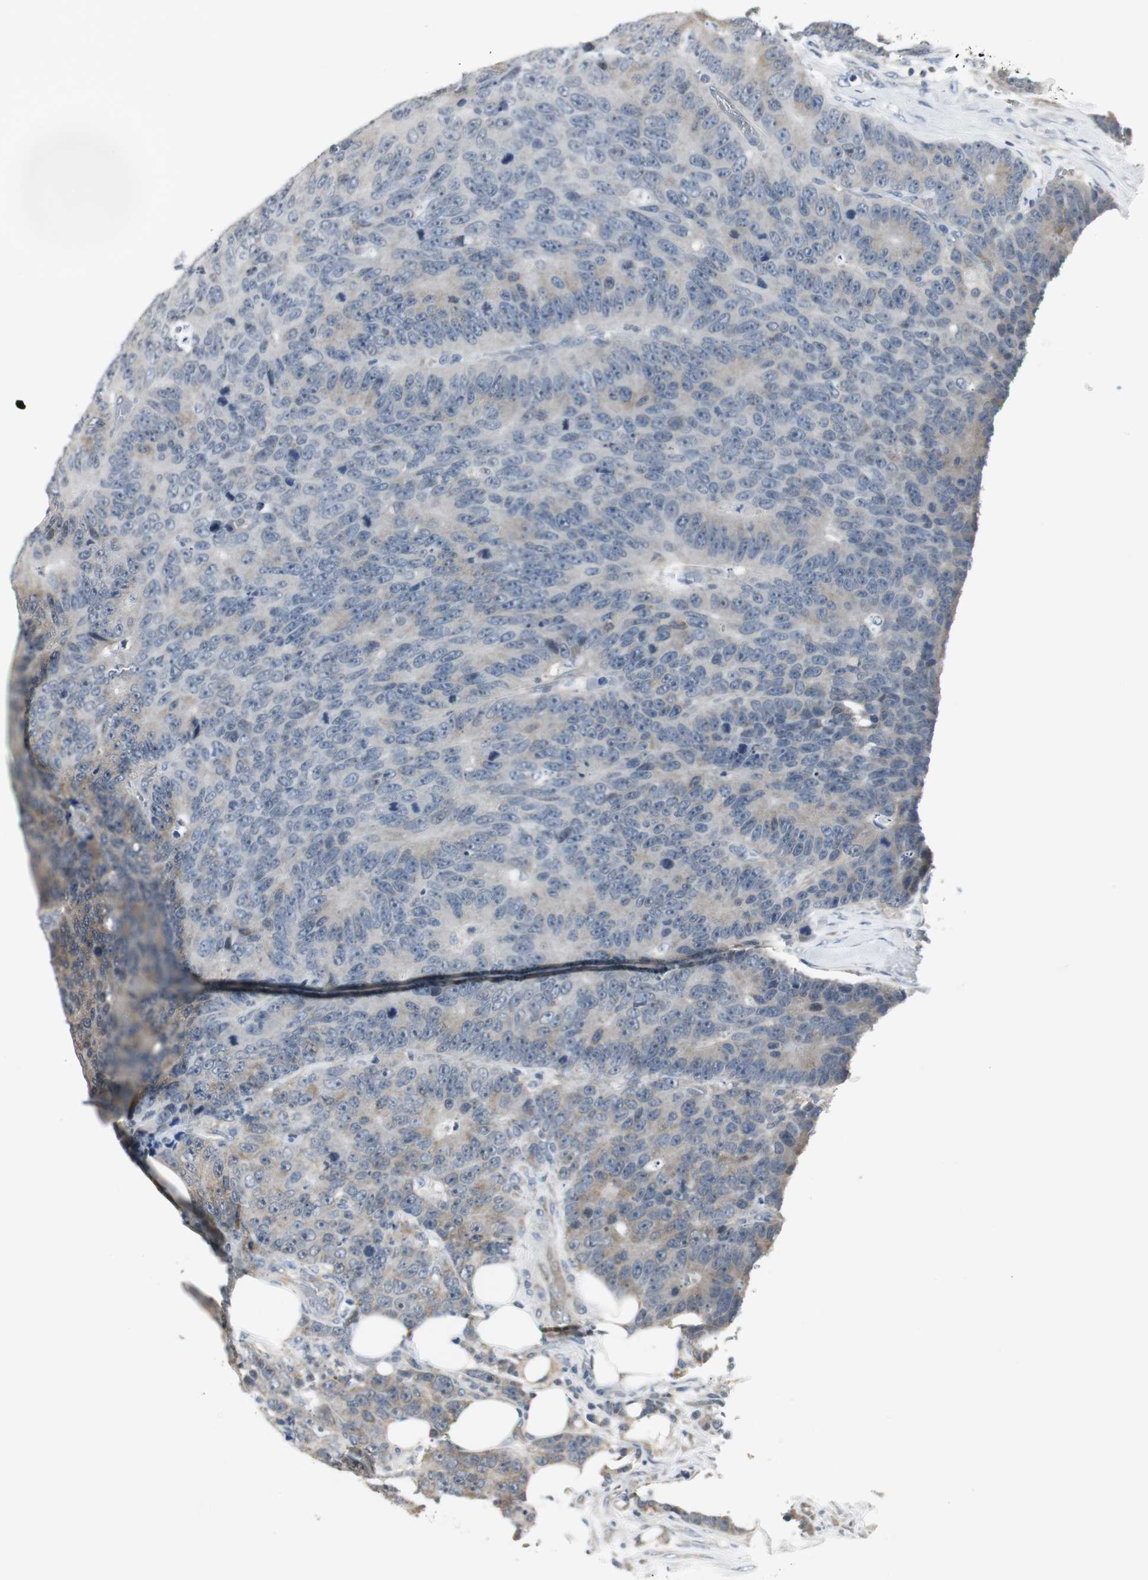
{"staining": {"intensity": "weak", "quantity": "25%-75%", "location": "cytoplasmic/membranous"}, "tissue": "colorectal cancer", "cell_type": "Tumor cells", "image_type": "cancer", "snomed": [{"axis": "morphology", "description": "Adenocarcinoma, NOS"}, {"axis": "topography", "description": "Colon"}], "caption": "Colorectal cancer (adenocarcinoma) tissue exhibits weak cytoplasmic/membranous expression in approximately 25%-75% of tumor cells, visualized by immunohistochemistry.", "gene": "CCT5", "patient": {"sex": "female", "age": 86}}